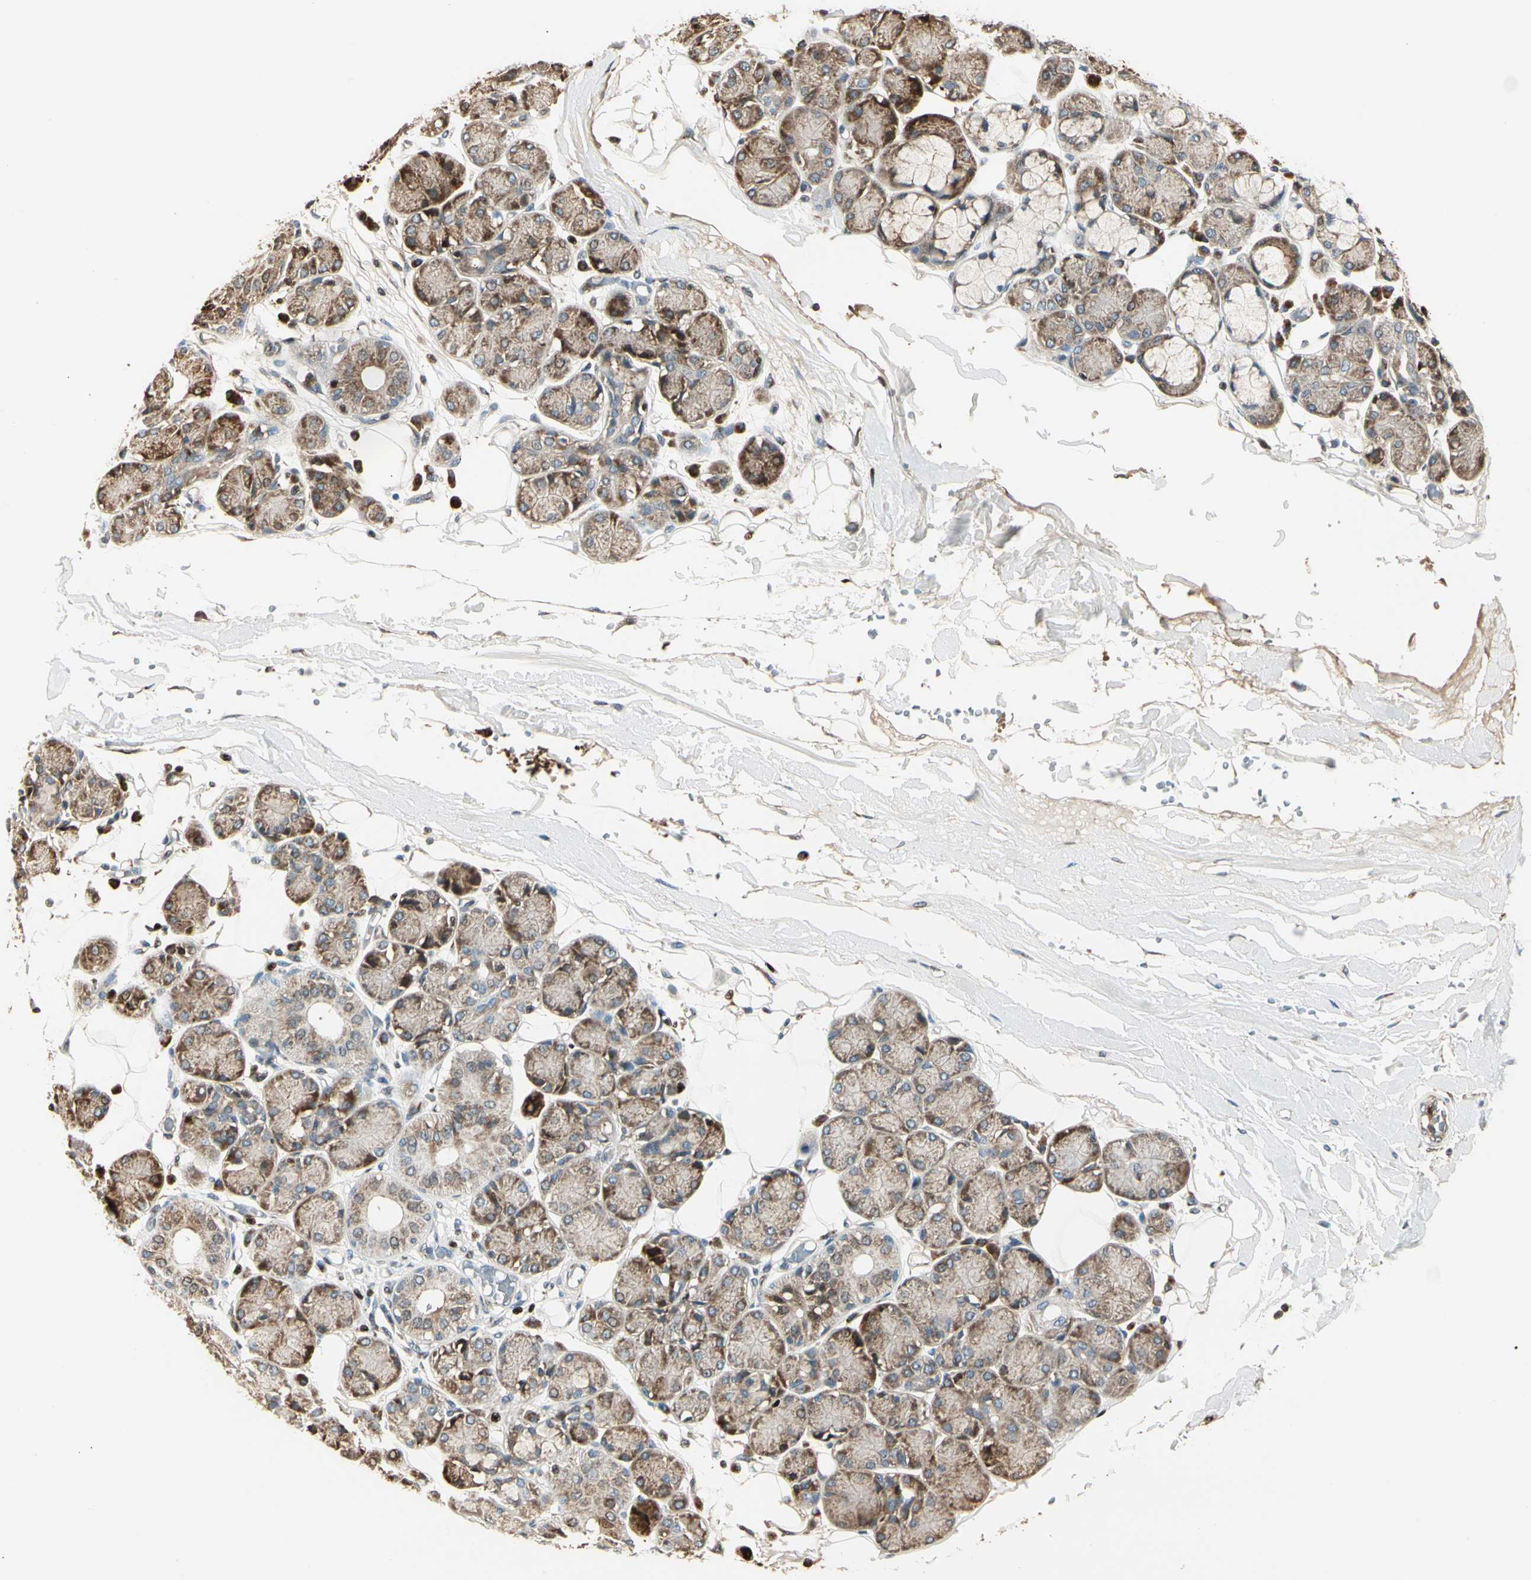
{"staining": {"intensity": "moderate", "quantity": "25%-75%", "location": "cytoplasmic/membranous"}, "tissue": "salivary gland", "cell_type": "Glandular cells", "image_type": "normal", "snomed": [{"axis": "morphology", "description": "Normal tissue, NOS"}, {"axis": "topography", "description": "Salivary gland"}], "caption": "IHC staining of unremarkable salivary gland, which displays medium levels of moderate cytoplasmic/membranous staining in about 25%-75% of glandular cells indicating moderate cytoplasmic/membranous protein staining. The staining was performed using DAB (brown) for protein detection and nuclei were counterstained in hematoxylin (blue).", "gene": "IP6K2", "patient": {"sex": "male", "age": 54}}